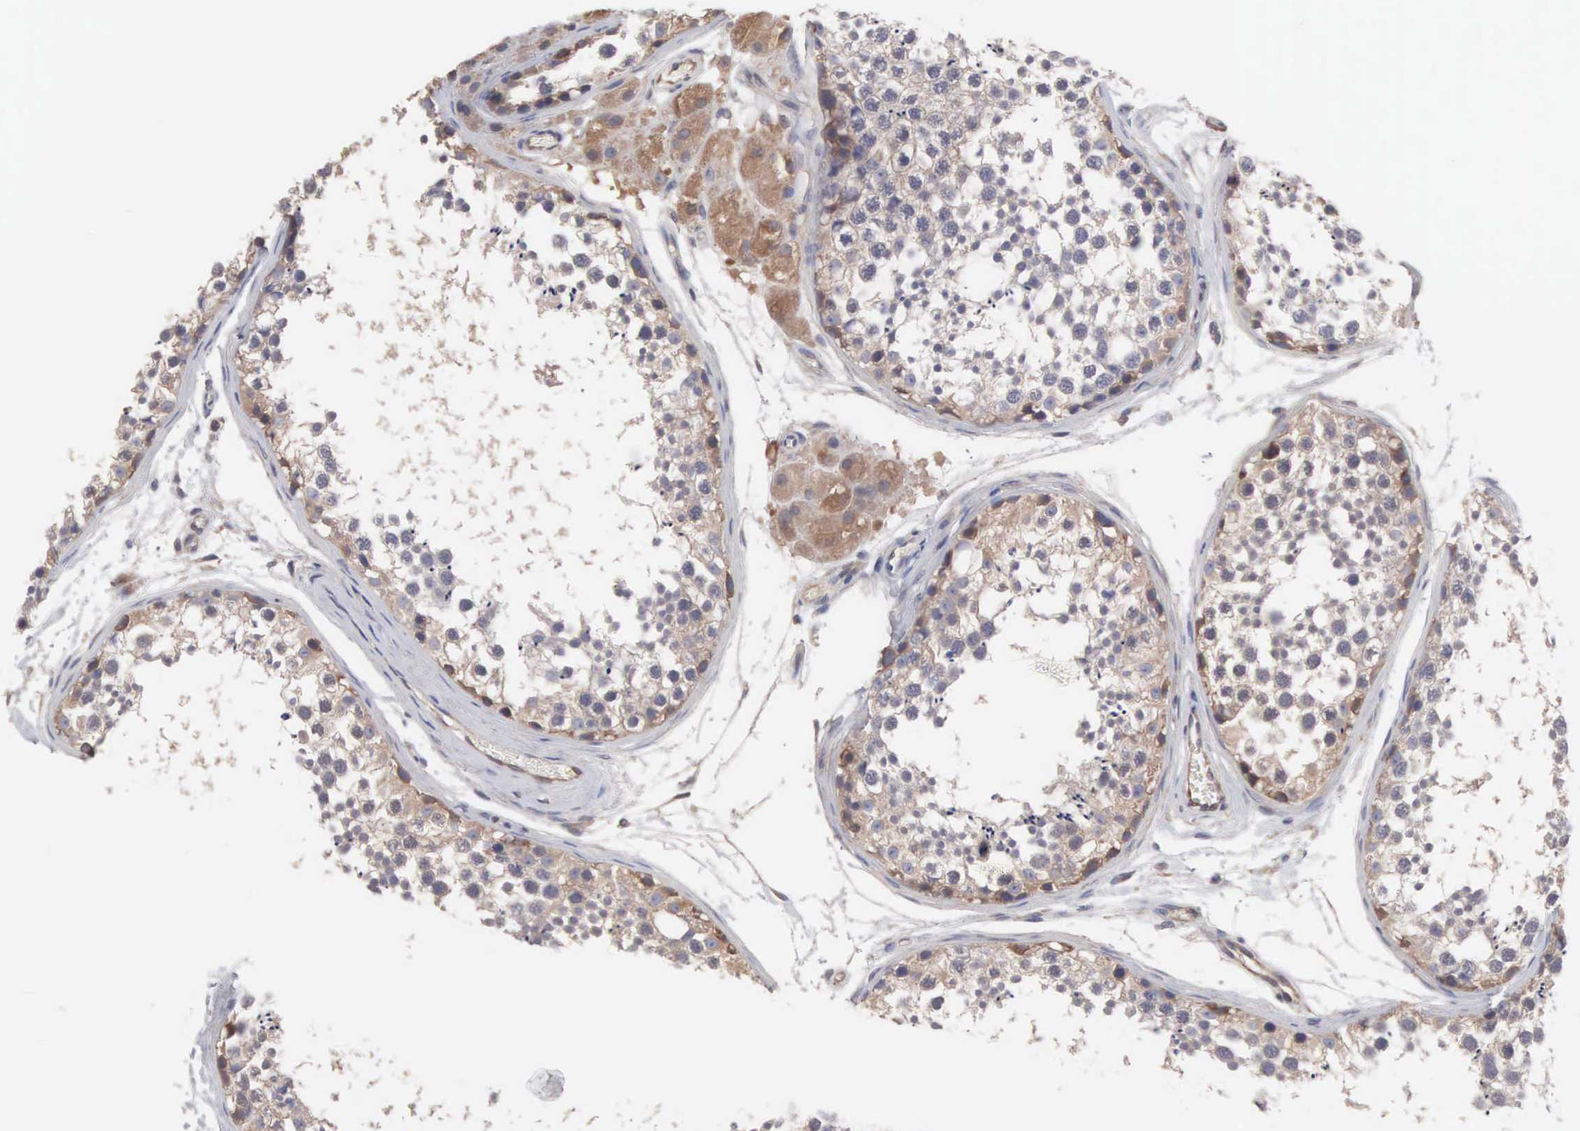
{"staining": {"intensity": "moderate", "quantity": "25%-75%", "location": "cytoplasmic/membranous"}, "tissue": "testis", "cell_type": "Cells in seminiferous ducts", "image_type": "normal", "snomed": [{"axis": "morphology", "description": "Normal tissue, NOS"}, {"axis": "topography", "description": "Testis"}], "caption": "Human testis stained with a protein marker exhibits moderate staining in cells in seminiferous ducts.", "gene": "MTHFD1", "patient": {"sex": "male", "age": 57}}